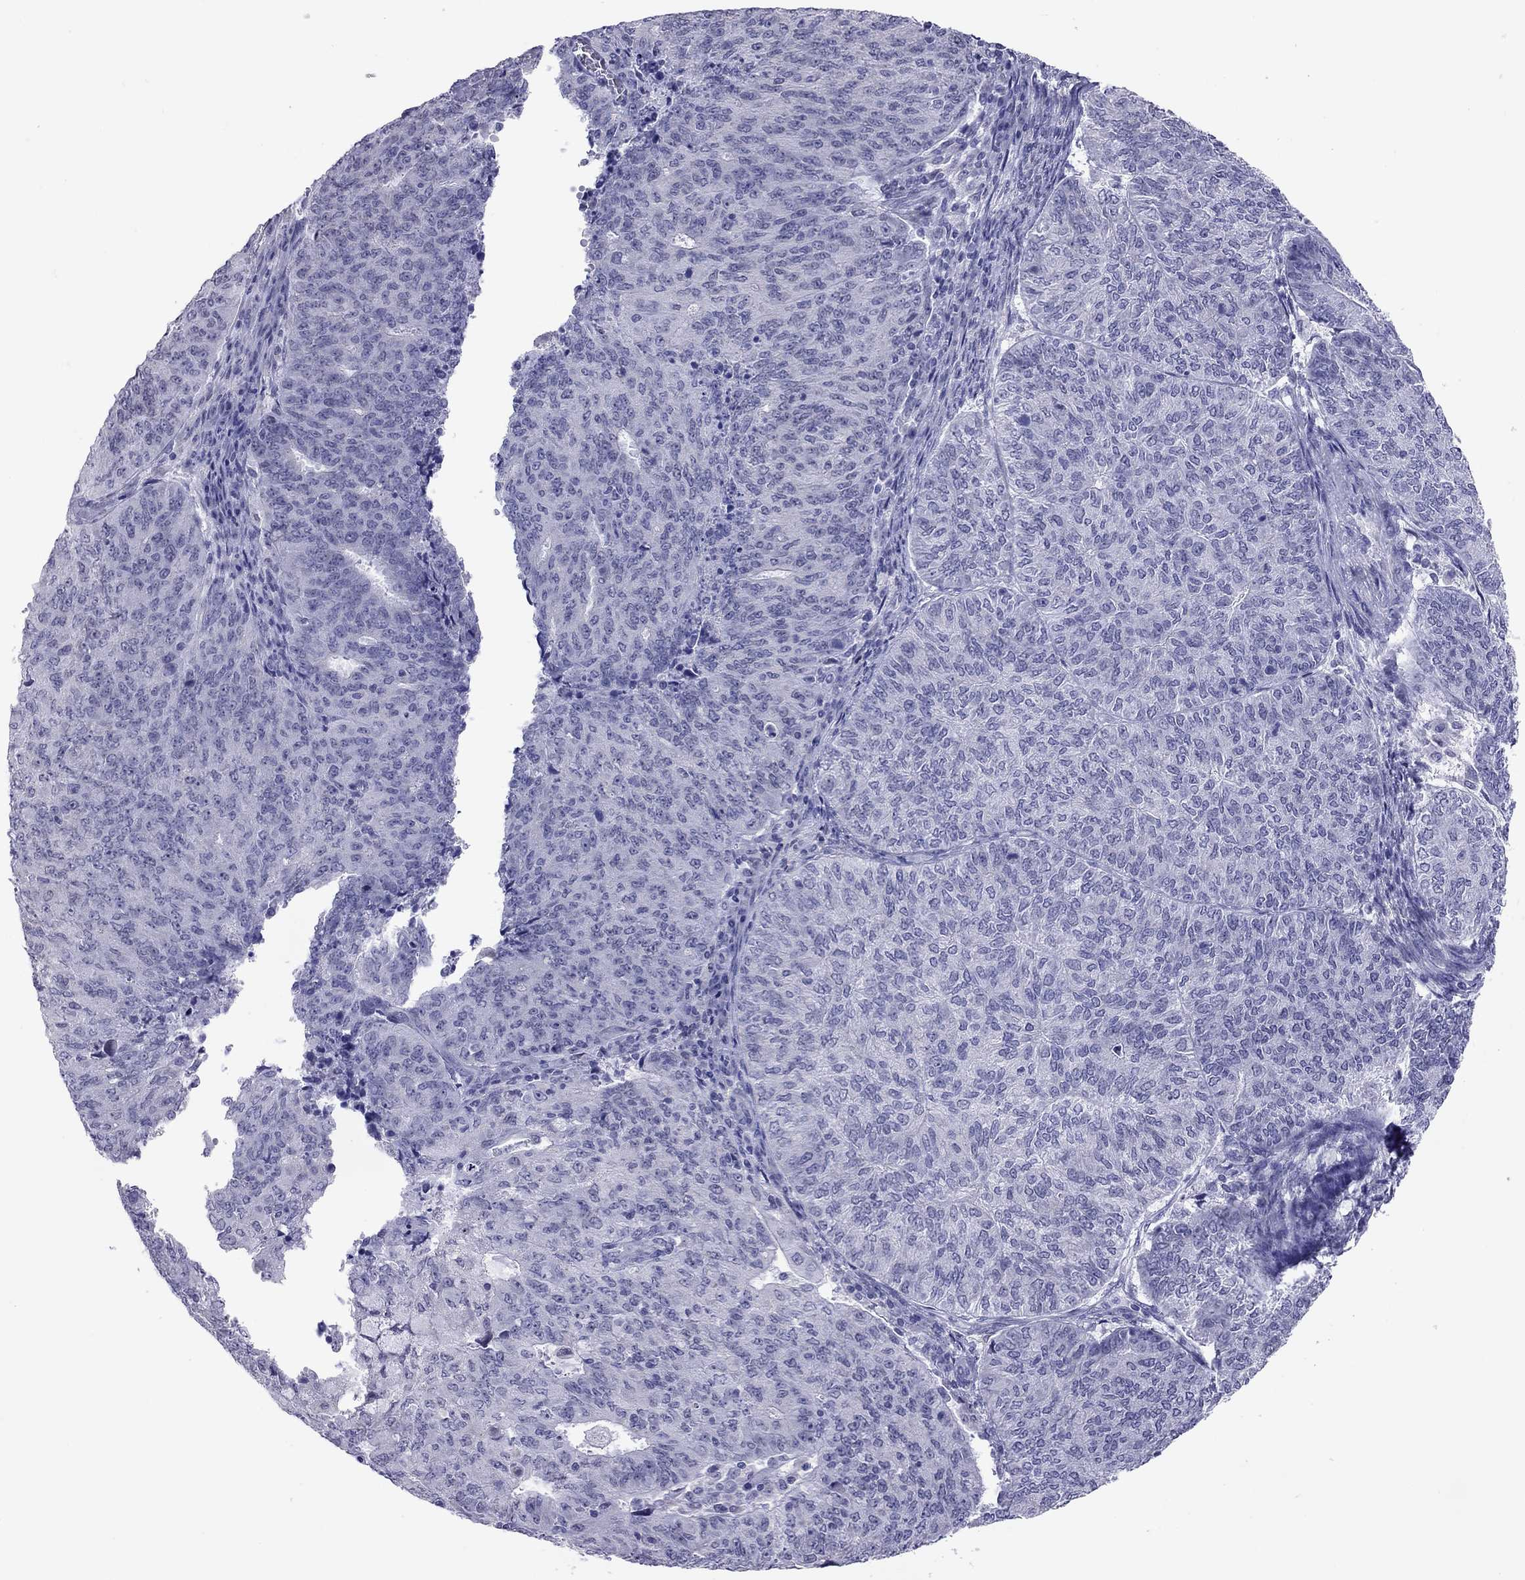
{"staining": {"intensity": "negative", "quantity": "none", "location": "none"}, "tissue": "endometrial cancer", "cell_type": "Tumor cells", "image_type": "cancer", "snomed": [{"axis": "morphology", "description": "Adenocarcinoma, NOS"}, {"axis": "topography", "description": "Endometrium"}], "caption": "Tumor cells are negative for protein expression in human endometrial cancer (adenocarcinoma).", "gene": "ARMC12", "patient": {"sex": "female", "age": 82}}